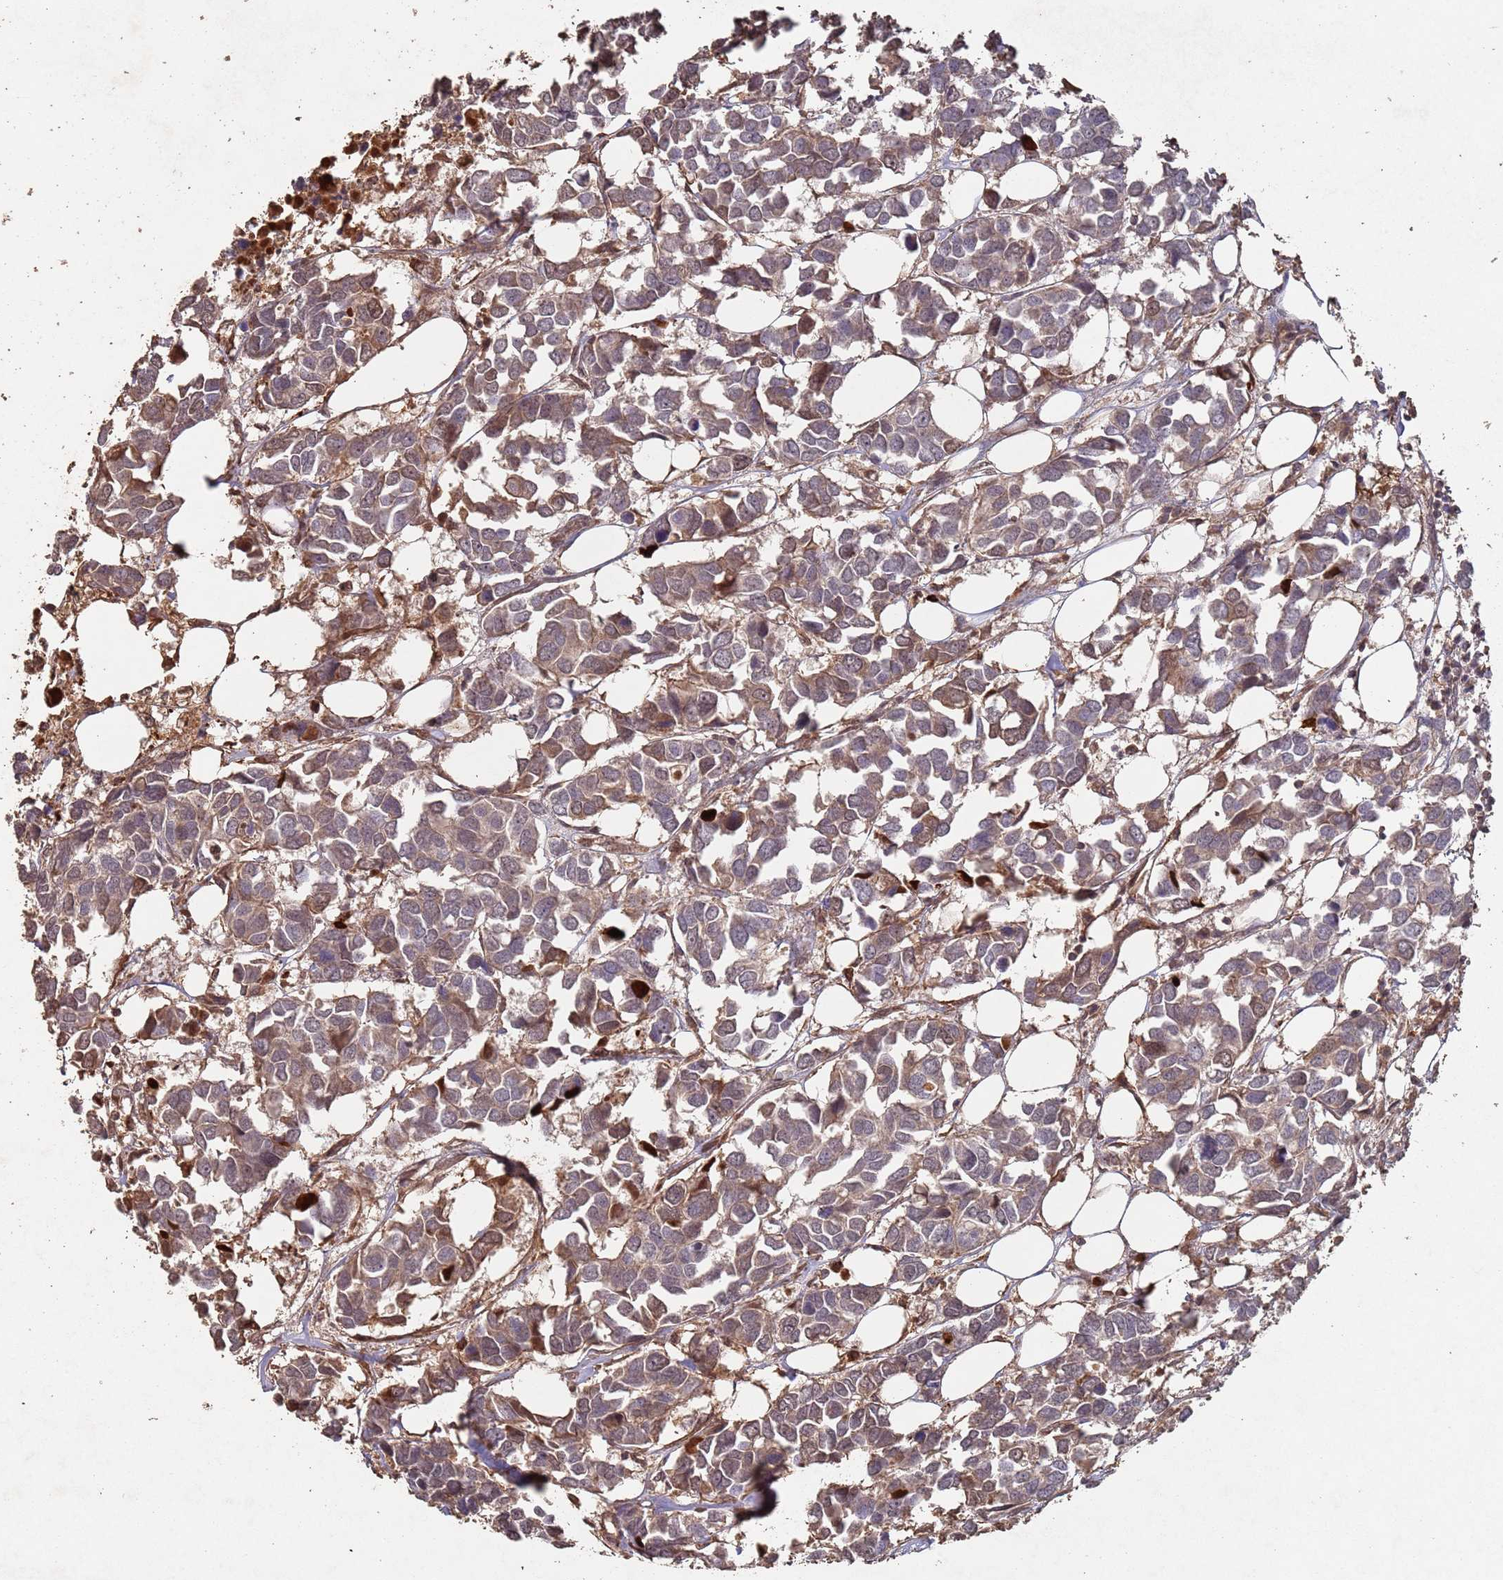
{"staining": {"intensity": "weak", "quantity": "25%-75%", "location": "cytoplasmic/membranous"}, "tissue": "breast cancer", "cell_type": "Tumor cells", "image_type": "cancer", "snomed": [{"axis": "morphology", "description": "Duct carcinoma"}, {"axis": "topography", "description": "Breast"}], "caption": "A photomicrograph of breast cancer (invasive ductal carcinoma) stained for a protein shows weak cytoplasmic/membranous brown staining in tumor cells.", "gene": "FRAT1", "patient": {"sex": "female", "age": 83}}